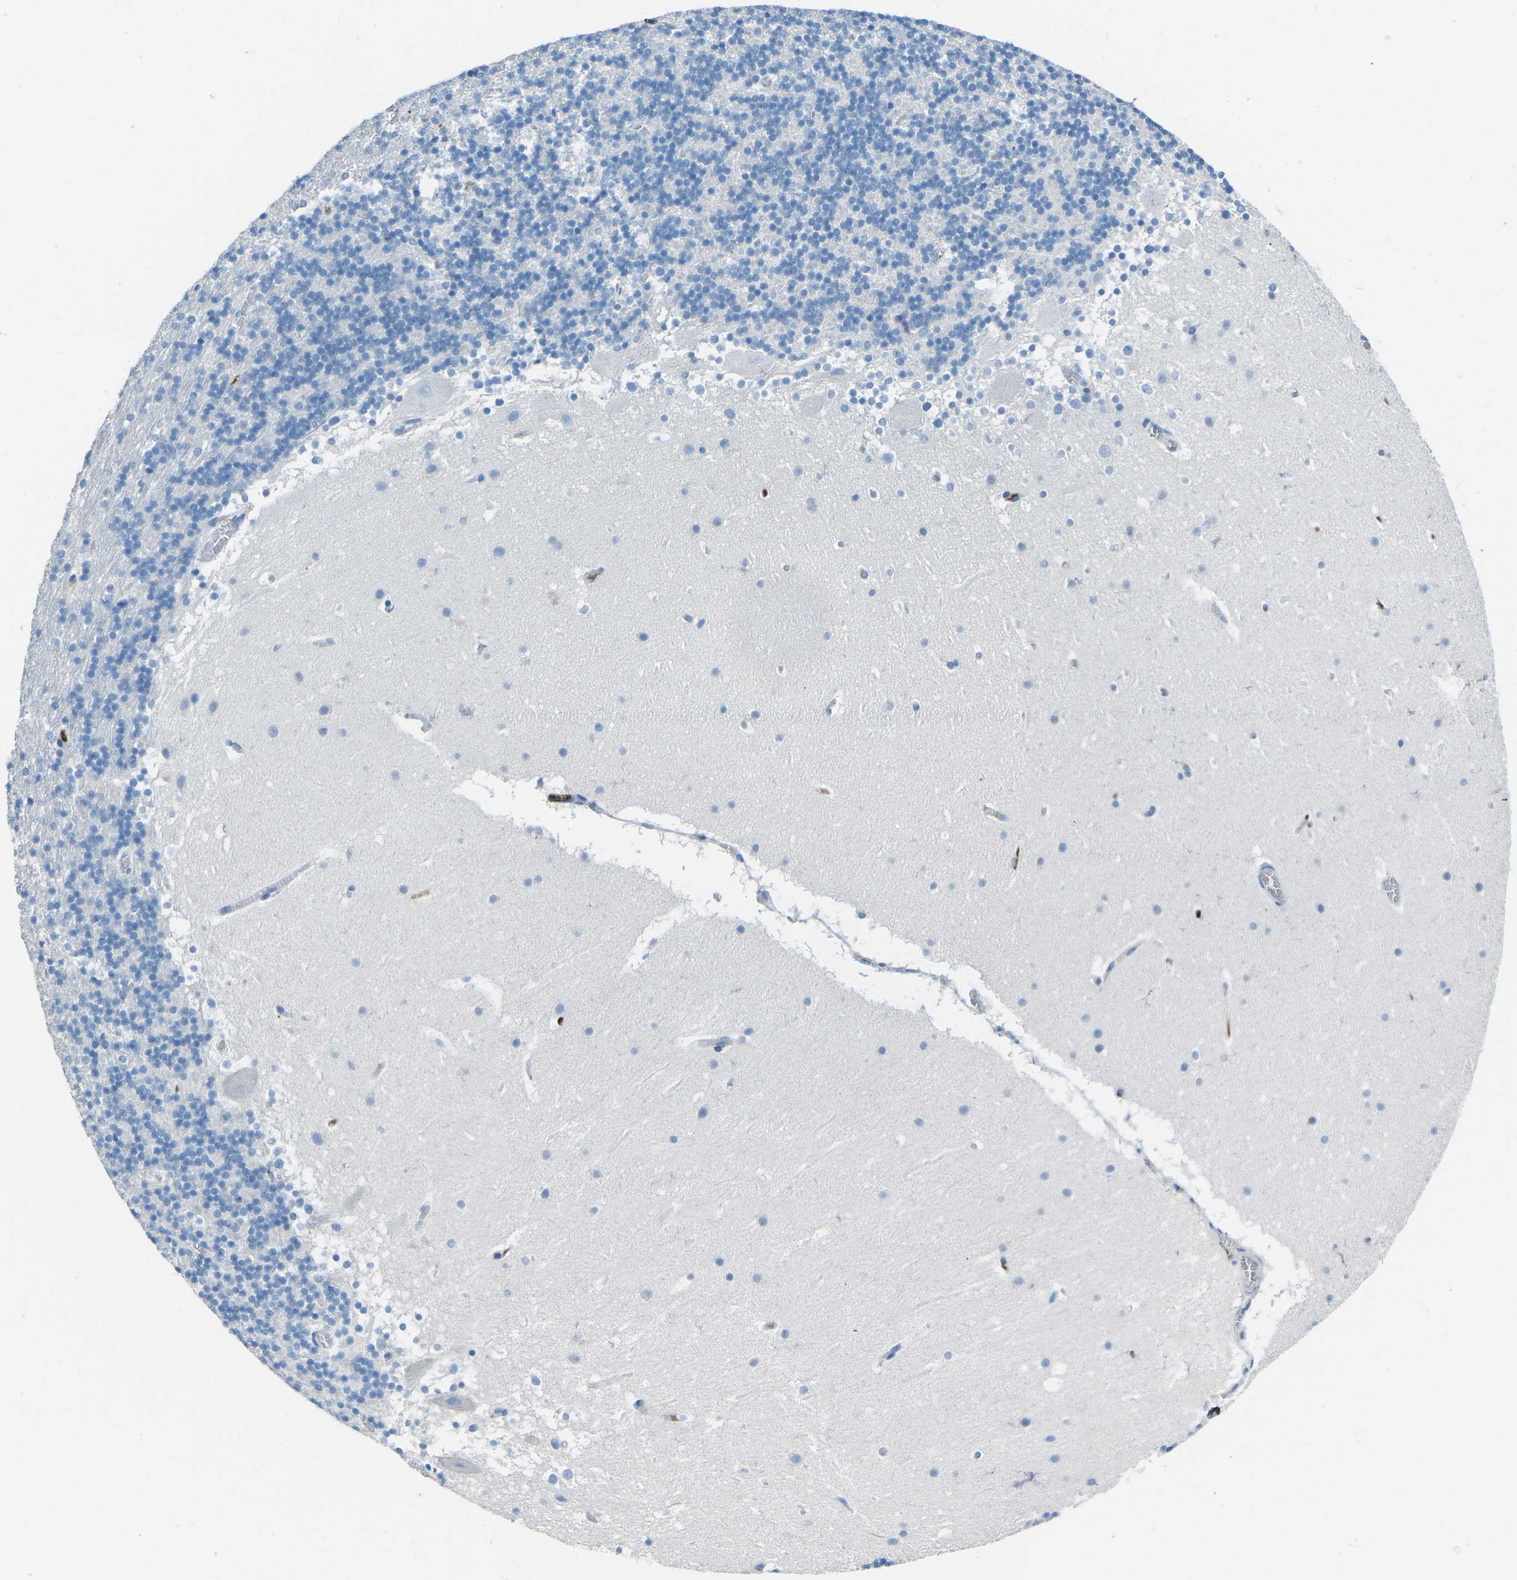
{"staining": {"intensity": "negative", "quantity": "none", "location": "none"}, "tissue": "cerebellum", "cell_type": "Cells in granular layer", "image_type": "normal", "snomed": [{"axis": "morphology", "description": "Normal tissue, NOS"}, {"axis": "topography", "description": "Cerebellum"}], "caption": "Cerebellum stained for a protein using immunohistochemistry (IHC) displays no positivity cells in granular layer.", "gene": "FCN1", "patient": {"sex": "male", "age": 45}}